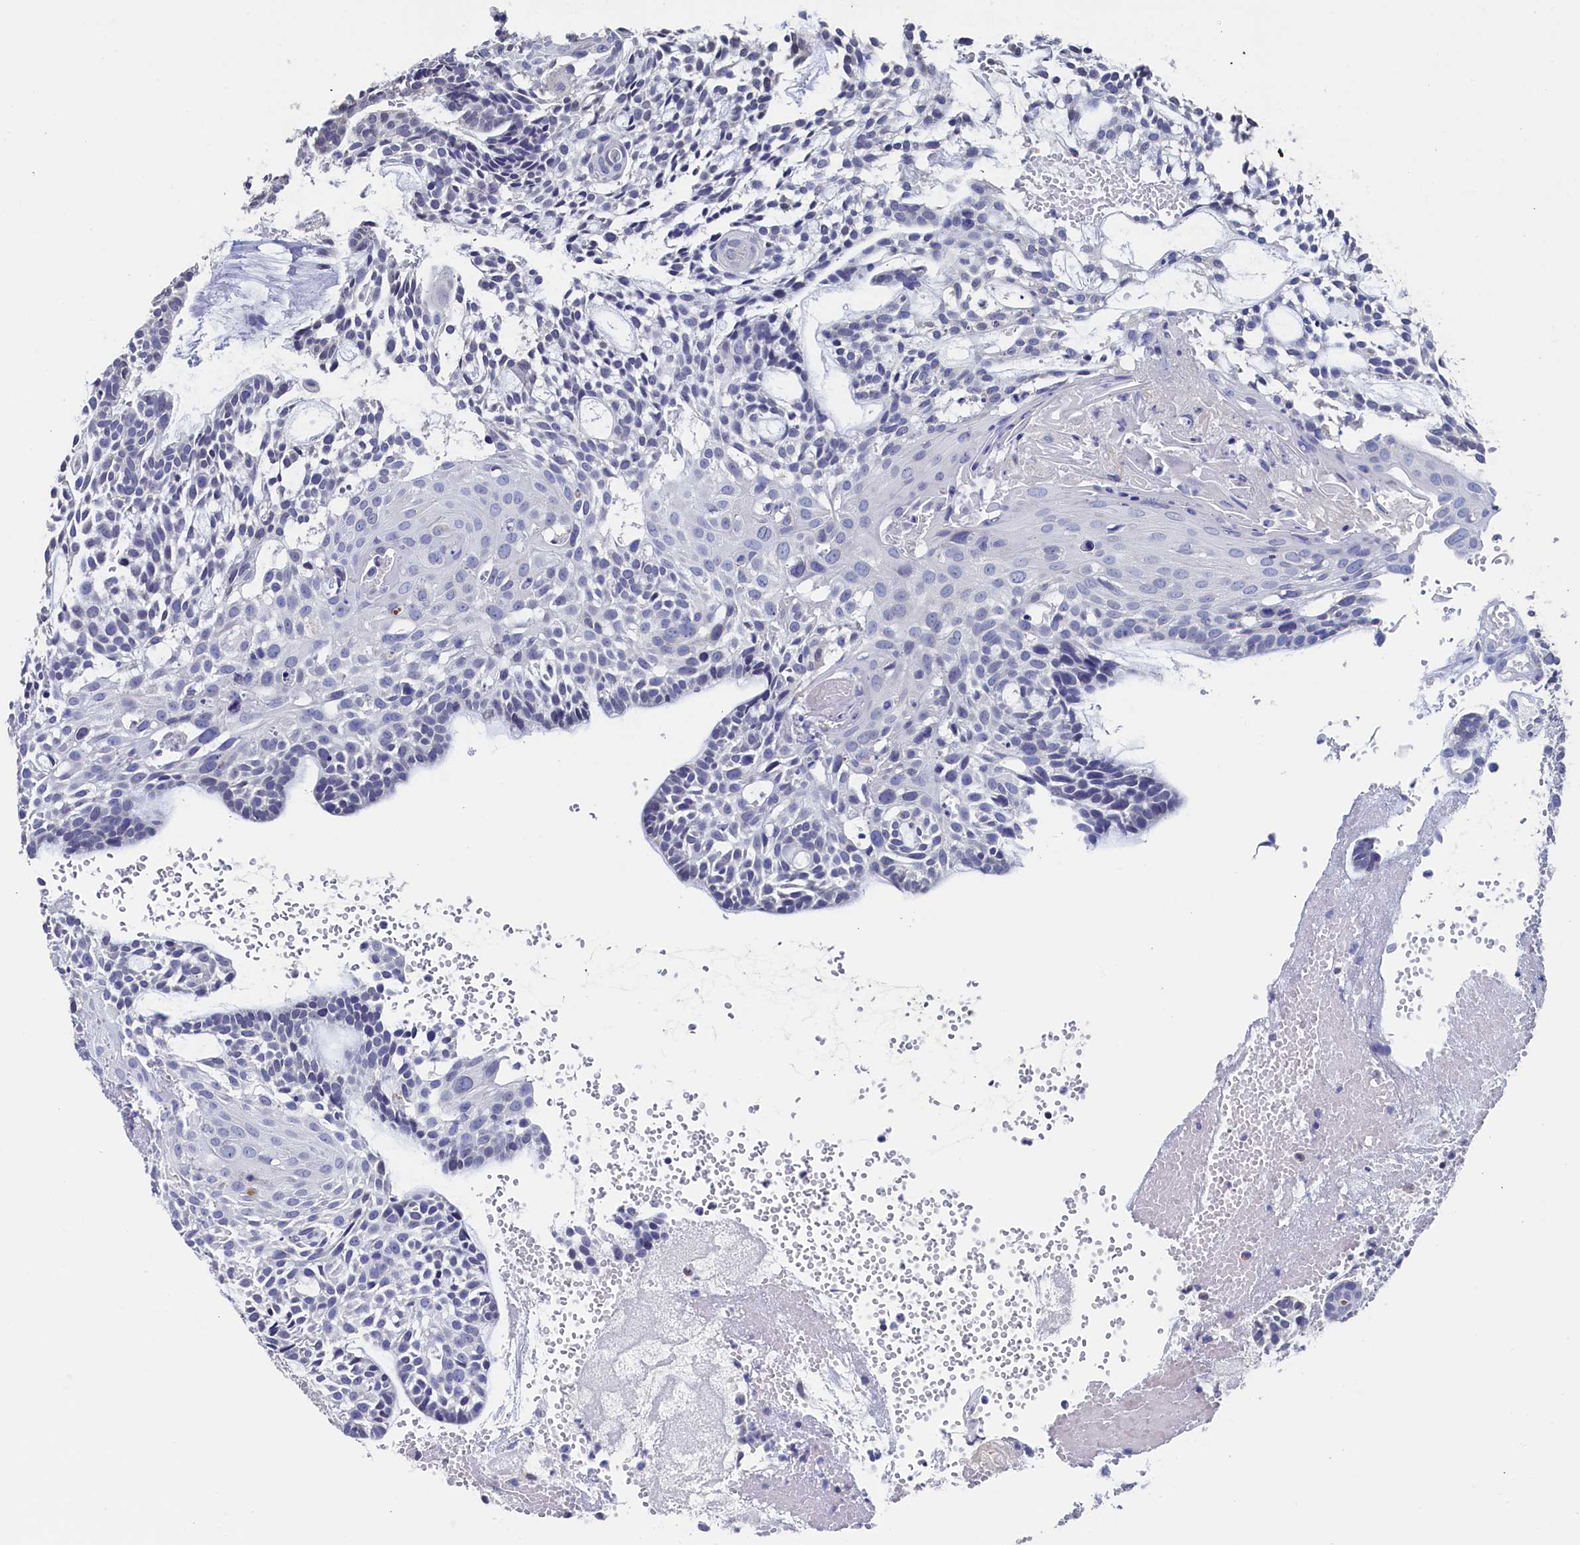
{"staining": {"intensity": "negative", "quantity": "none", "location": "none"}, "tissue": "head and neck cancer", "cell_type": "Tumor cells", "image_type": "cancer", "snomed": [{"axis": "morphology", "description": "Adenocarcinoma, NOS"}, {"axis": "topography", "description": "Subcutis"}, {"axis": "topography", "description": "Head-Neck"}], "caption": "Human head and neck cancer (adenocarcinoma) stained for a protein using IHC displays no staining in tumor cells.", "gene": "C11orf54", "patient": {"sex": "female", "age": 73}}